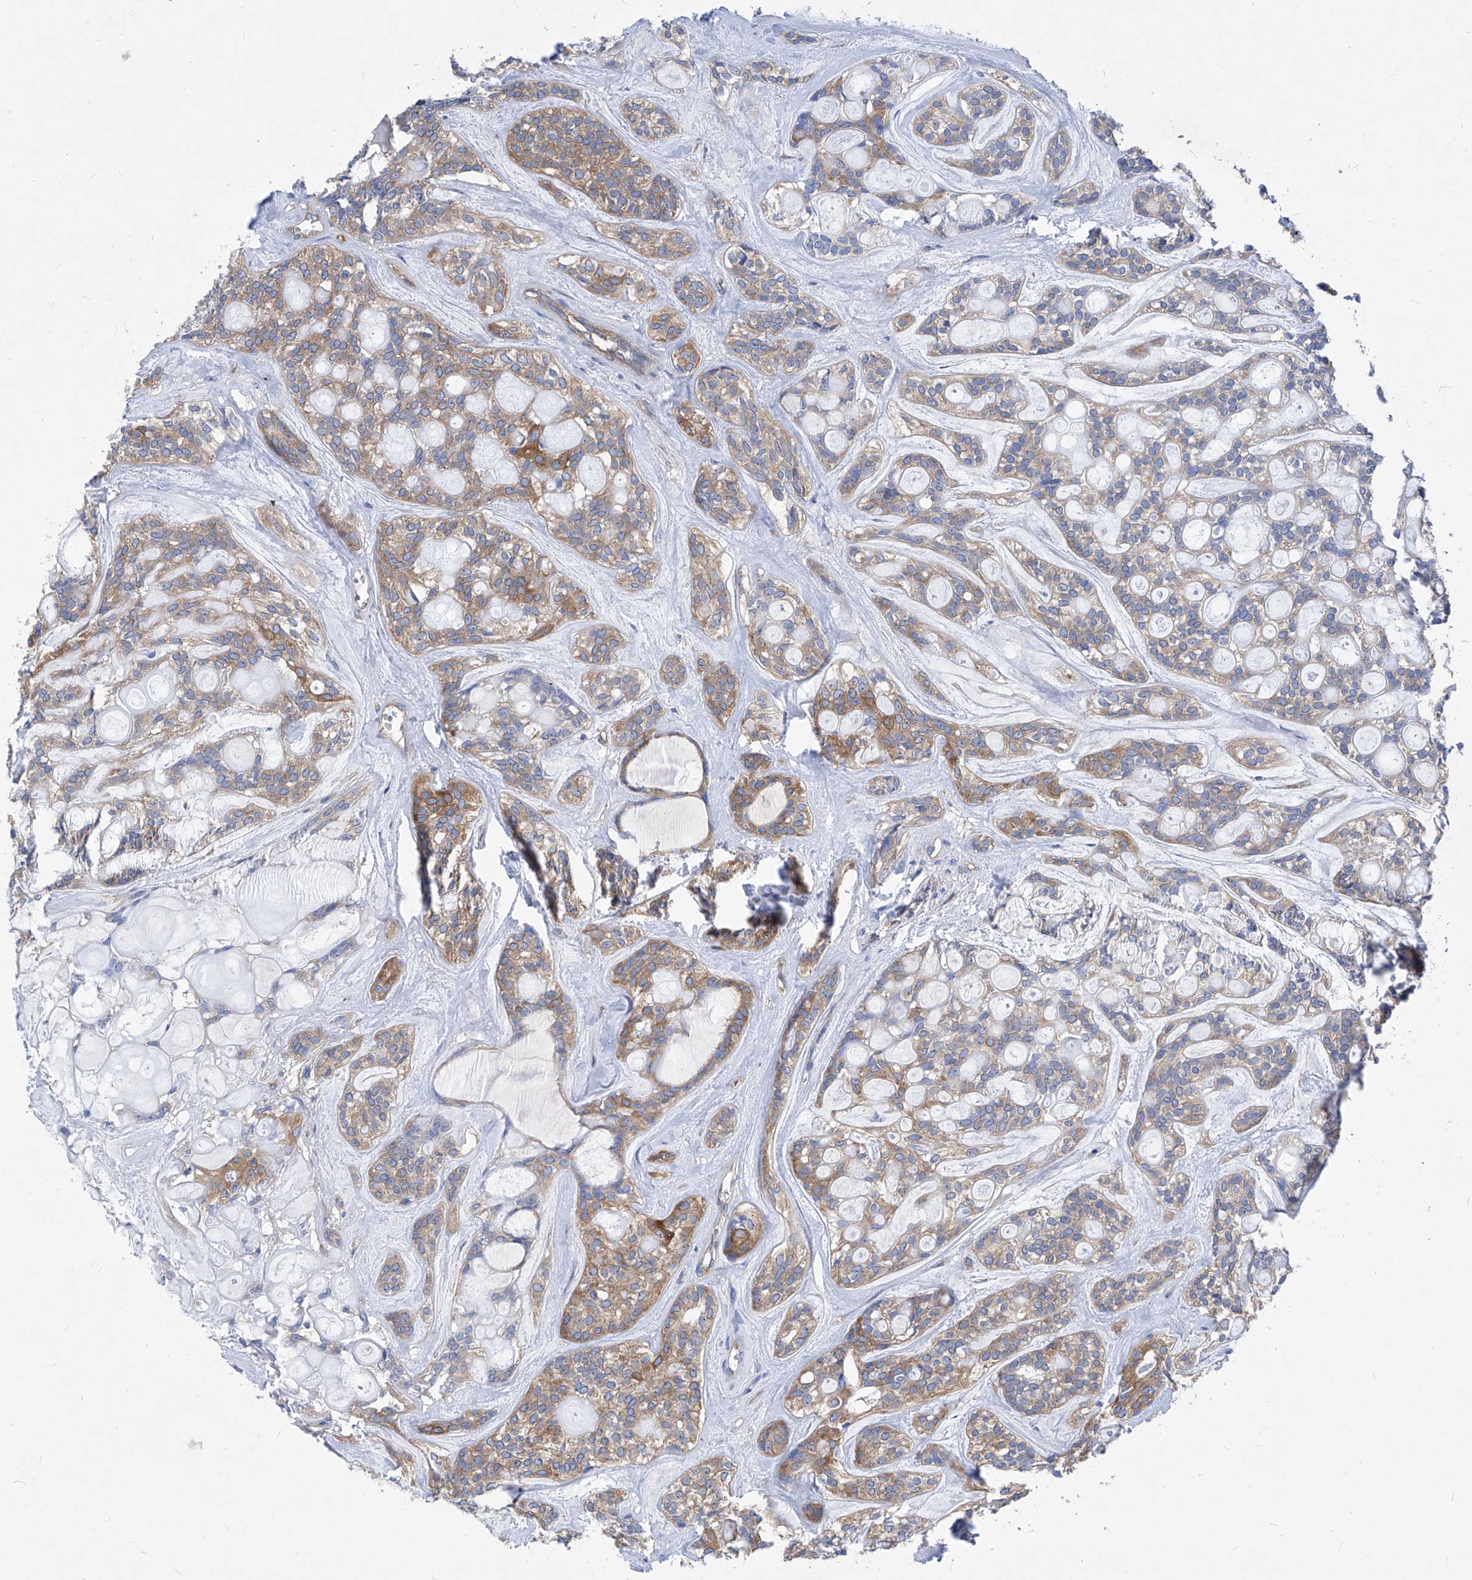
{"staining": {"intensity": "moderate", "quantity": "25%-75%", "location": "cytoplasmic/membranous"}, "tissue": "head and neck cancer", "cell_type": "Tumor cells", "image_type": "cancer", "snomed": [{"axis": "morphology", "description": "Adenocarcinoma, NOS"}, {"axis": "topography", "description": "Head-Neck"}], "caption": "Tumor cells display medium levels of moderate cytoplasmic/membranous positivity in approximately 25%-75% of cells in human head and neck adenocarcinoma.", "gene": "XPNPEP1", "patient": {"sex": "male", "age": 66}}